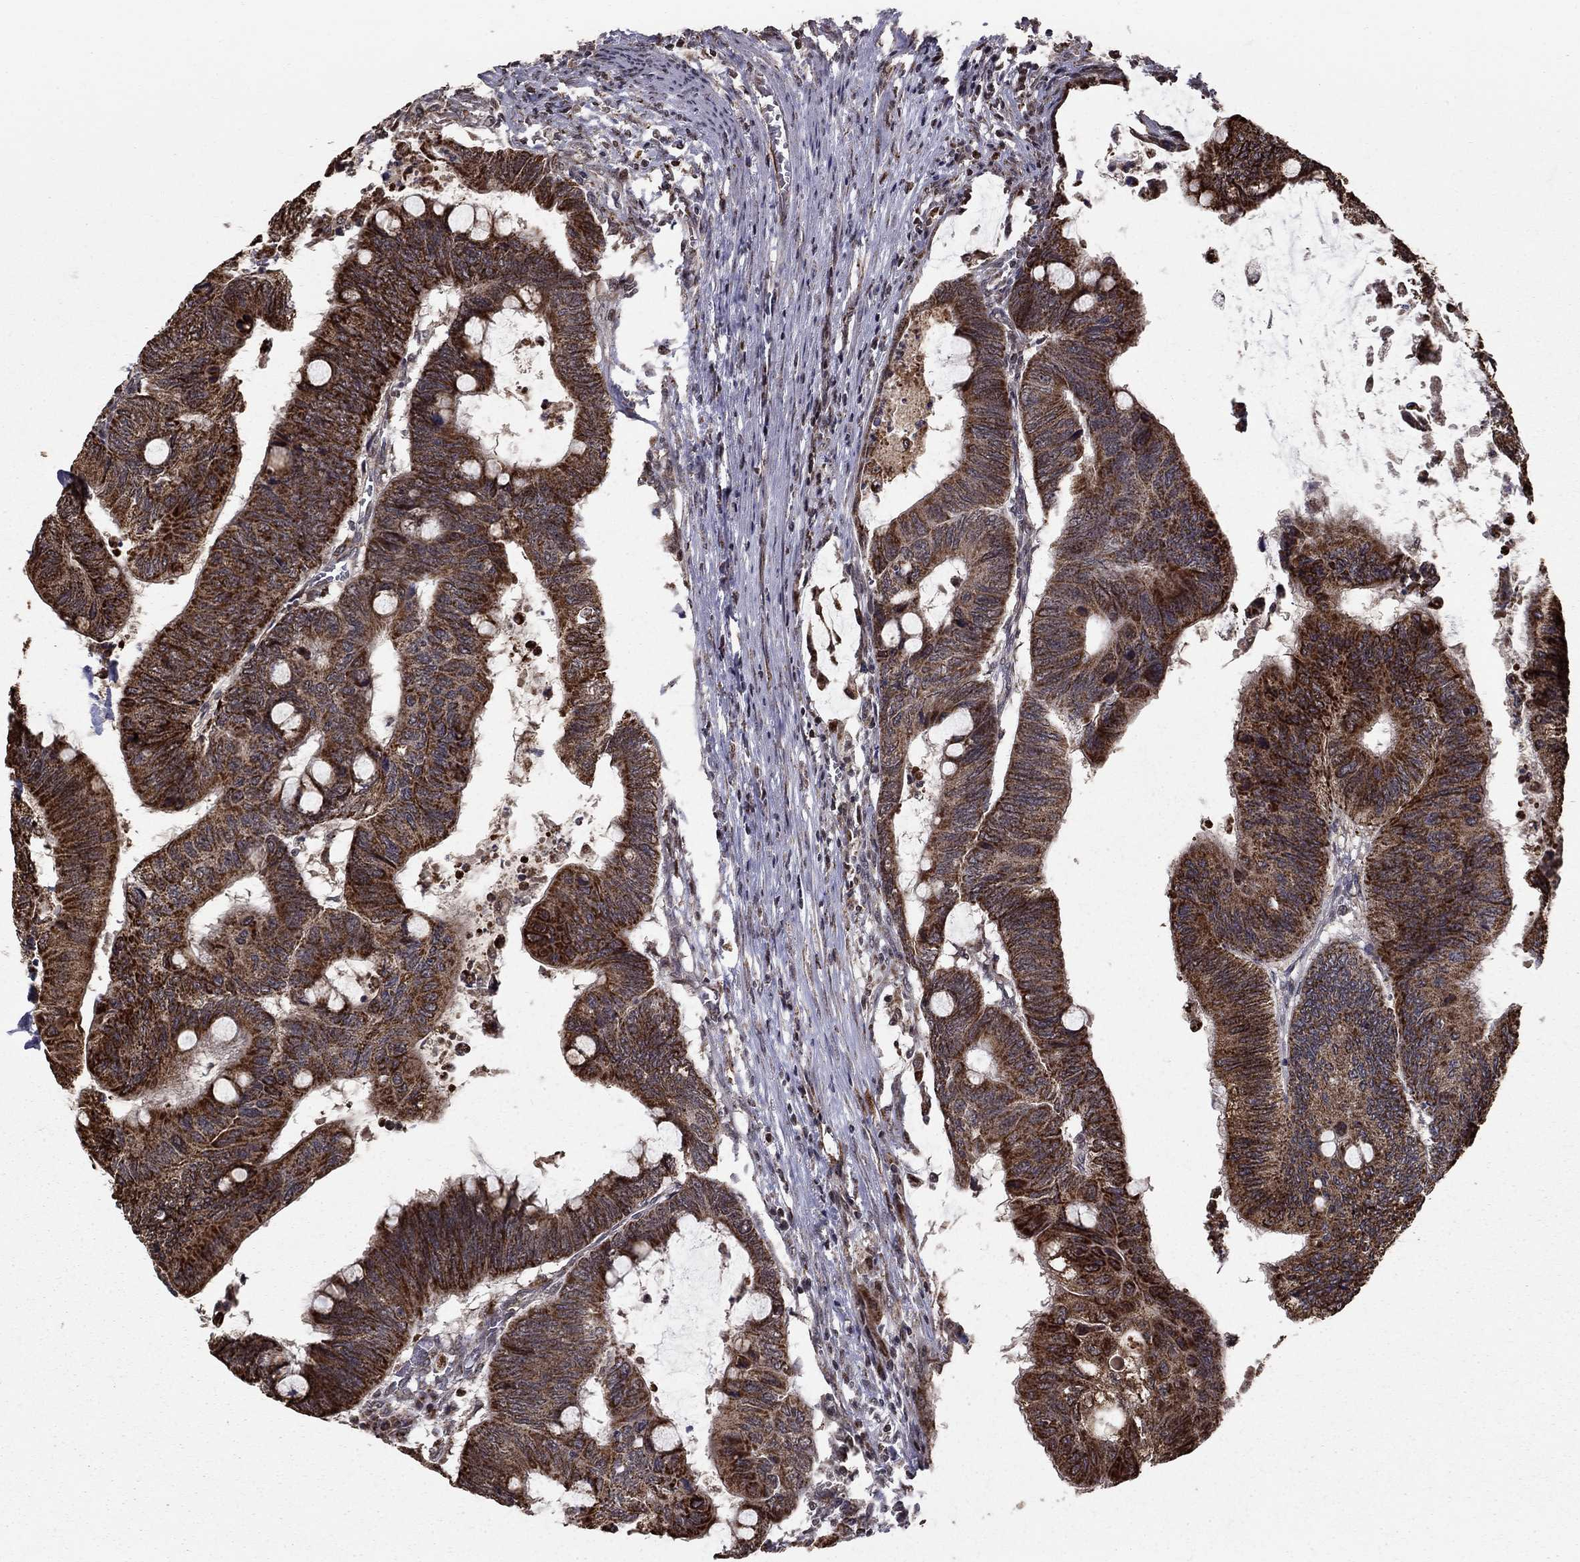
{"staining": {"intensity": "strong", "quantity": ">75%", "location": "cytoplasmic/membranous"}, "tissue": "colorectal cancer", "cell_type": "Tumor cells", "image_type": "cancer", "snomed": [{"axis": "morphology", "description": "Normal tissue, NOS"}, {"axis": "morphology", "description": "Adenocarcinoma, NOS"}, {"axis": "topography", "description": "Rectum"}, {"axis": "topography", "description": "Peripheral nerve tissue"}], "caption": "Tumor cells display high levels of strong cytoplasmic/membranous expression in about >75% of cells in colorectal cancer.", "gene": "ACOT13", "patient": {"sex": "male", "age": 92}}